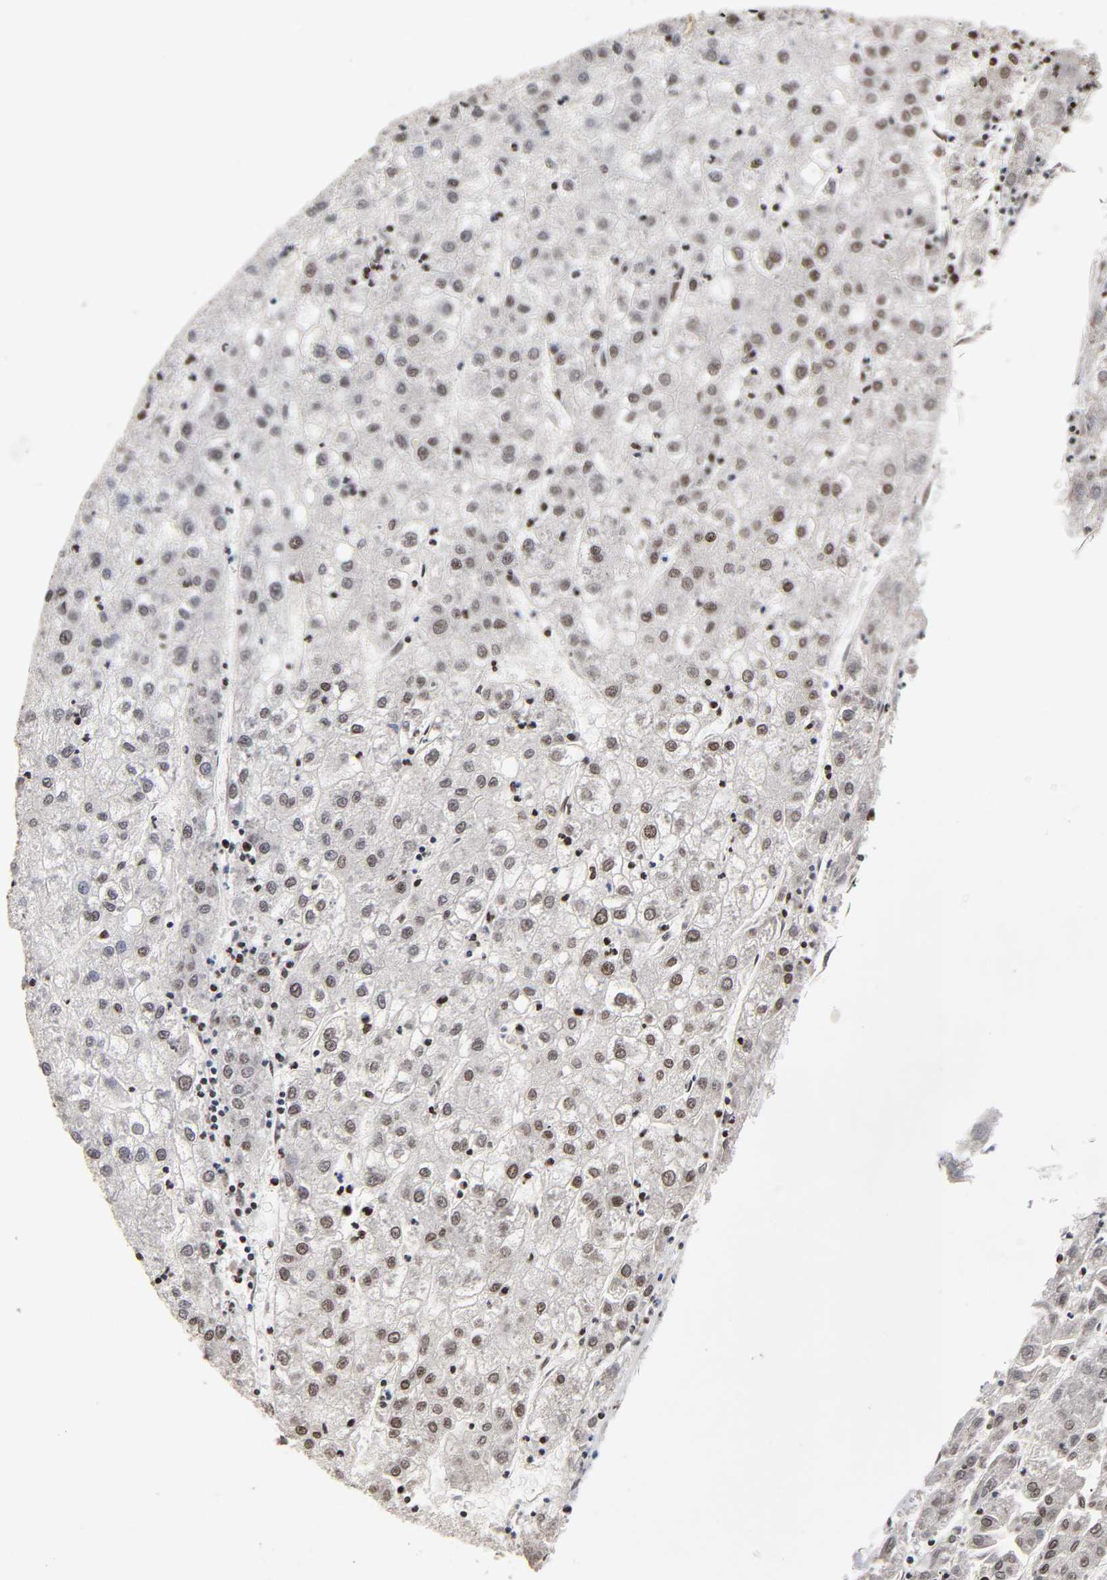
{"staining": {"intensity": "moderate", "quantity": "25%-75%", "location": "cytoplasmic/membranous"}, "tissue": "liver cancer", "cell_type": "Tumor cells", "image_type": "cancer", "snomed": [{"axis": "morphology", "description": "Carcinoma, Hepatocellular, NOS"}, {"axis": "topography", "description": "Liver"}], "caption": "Liver cancer stained for a protein reveals moderate cytoplasmic/membranous positivity in tumor cells. (DAB = brown stain, brightfield microscopy at high magnification).", "gene": "ZNF473", "patient": {"sex": "male", "age": 72}}